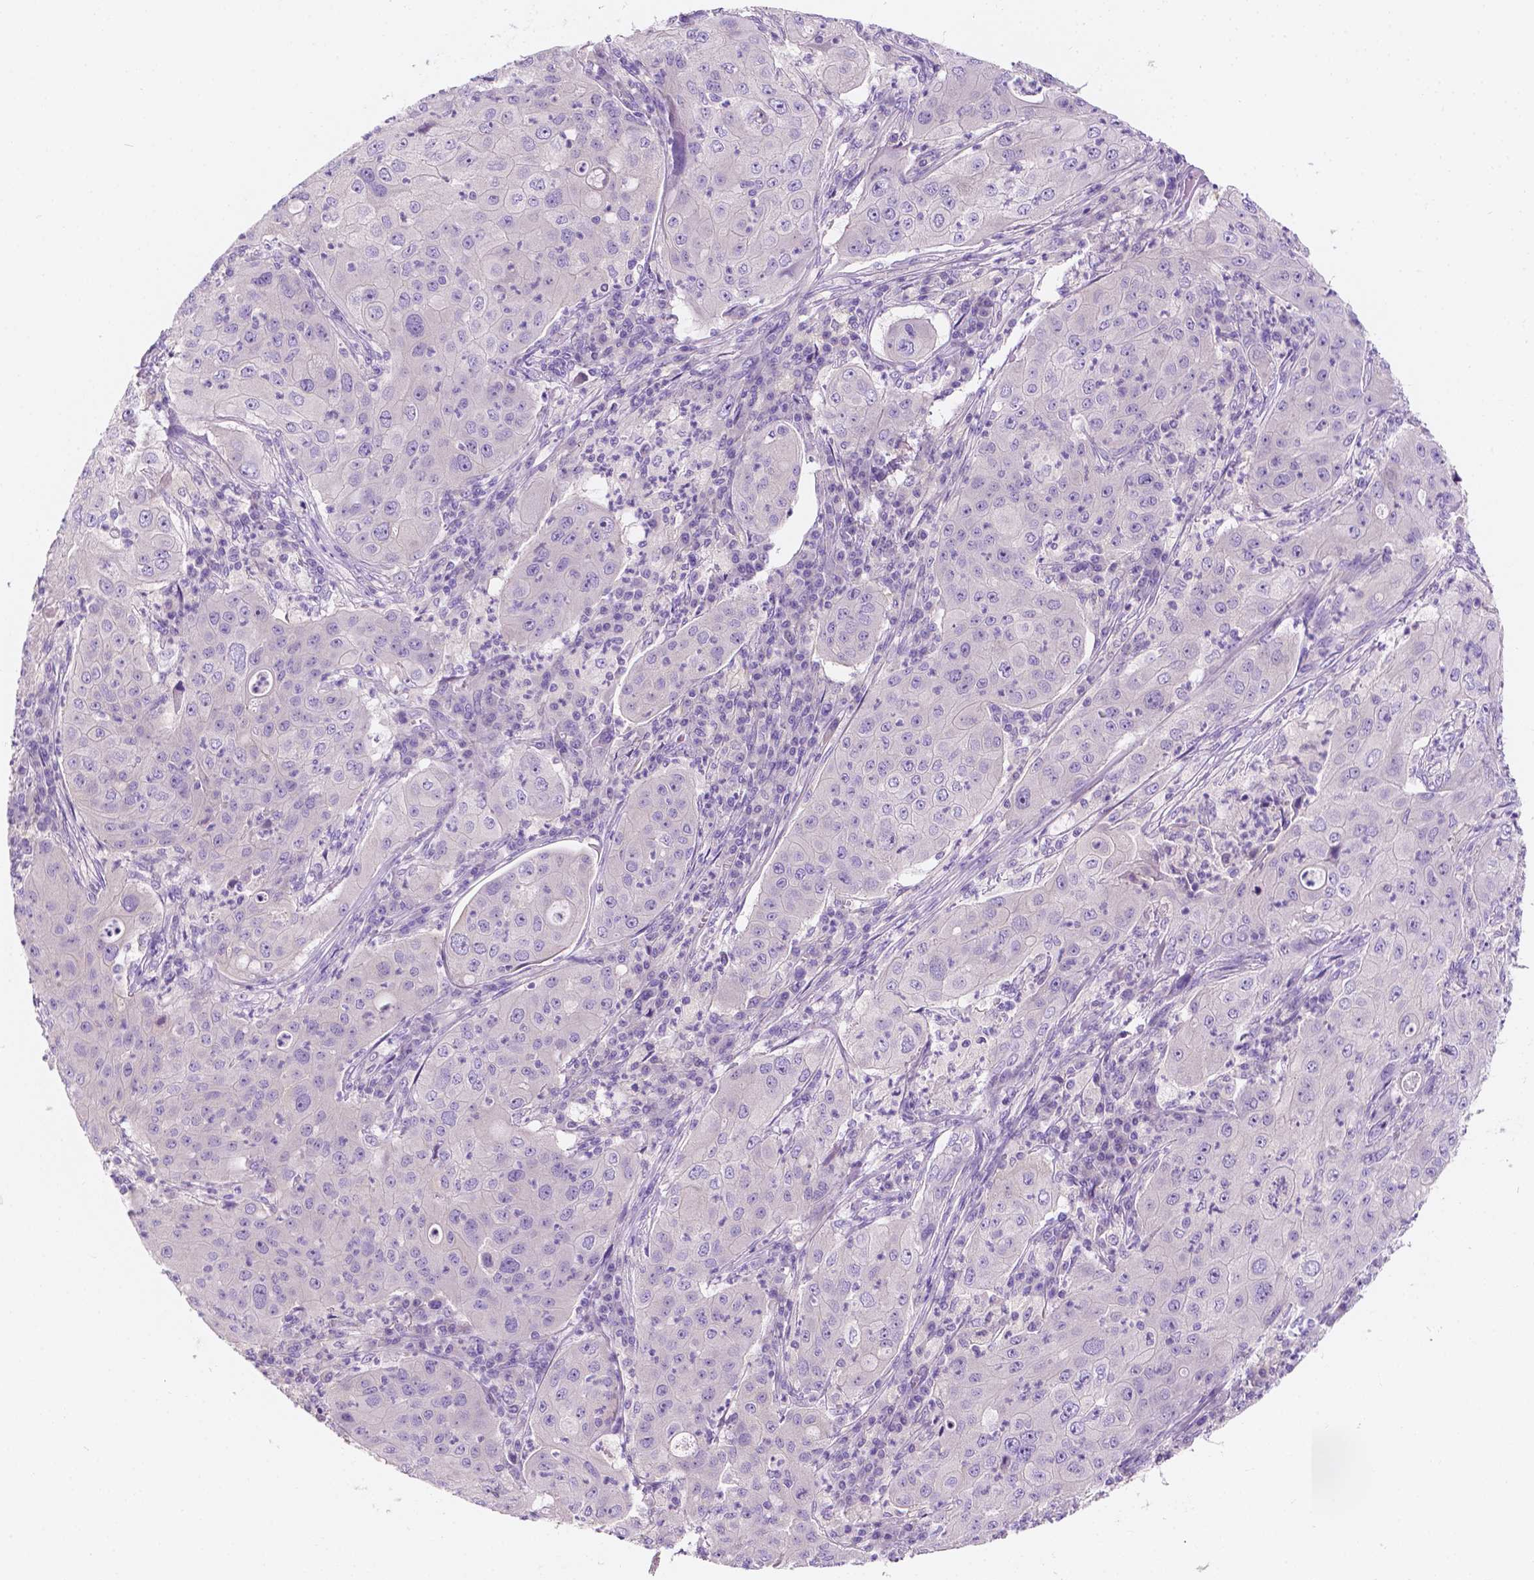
{"staining": {"intensity": "negative", "quantity": "none", "location": "none"}, "tissue": "lung cancer", "cell_type": "Tumor cells", "image_type": "cancer", "snomed": [{"axis": "morphology", "description": "Squamous cell carcinoma, NOS"}, {"axis": "topography", "description": "Lung"}], "caption": "IHC of lung cancer (squamous cell carcinoma) shows no expression in tumor cells.", "gene": "SIRT2", "patient": {"sex": "female", "age": 59}}